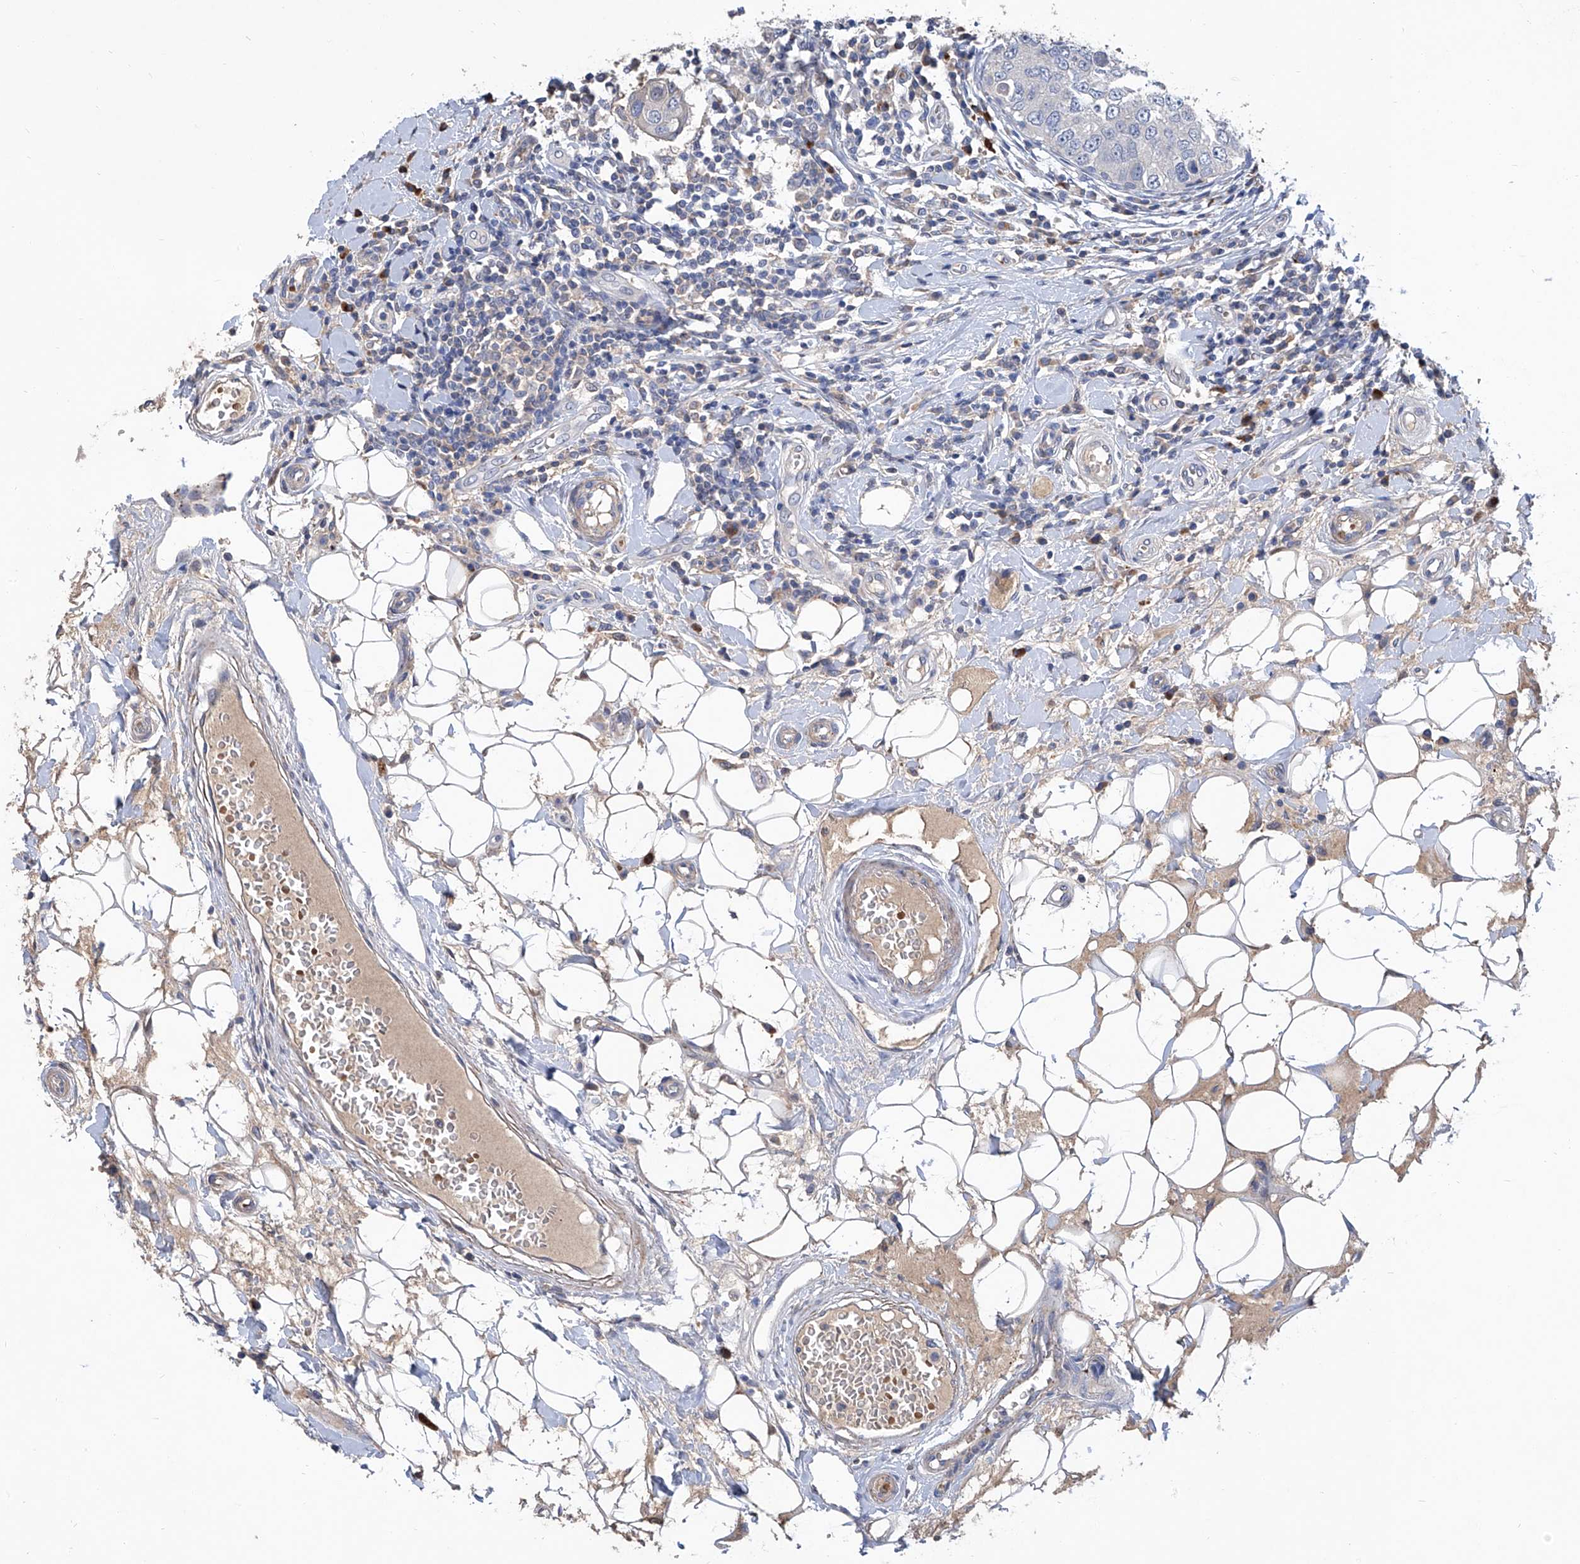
{"staining": {"intensity": "negative", "quantity": "none", "location": "none"}, "tissue": "breast cancer", "cell_type": "Tumor cells", "image_type": "cancer", "snomed": [{"axis": "morphology", "description": "Duct carcinoma"}, {"axis": "topography", "description": "Breast"}], "caption": "Tumor cells are negative for protein expression in human breast cancer (infiltrating ductal carcinoma).", "gene": "GPT", "patient": {"sex": "female", "age": 27}}